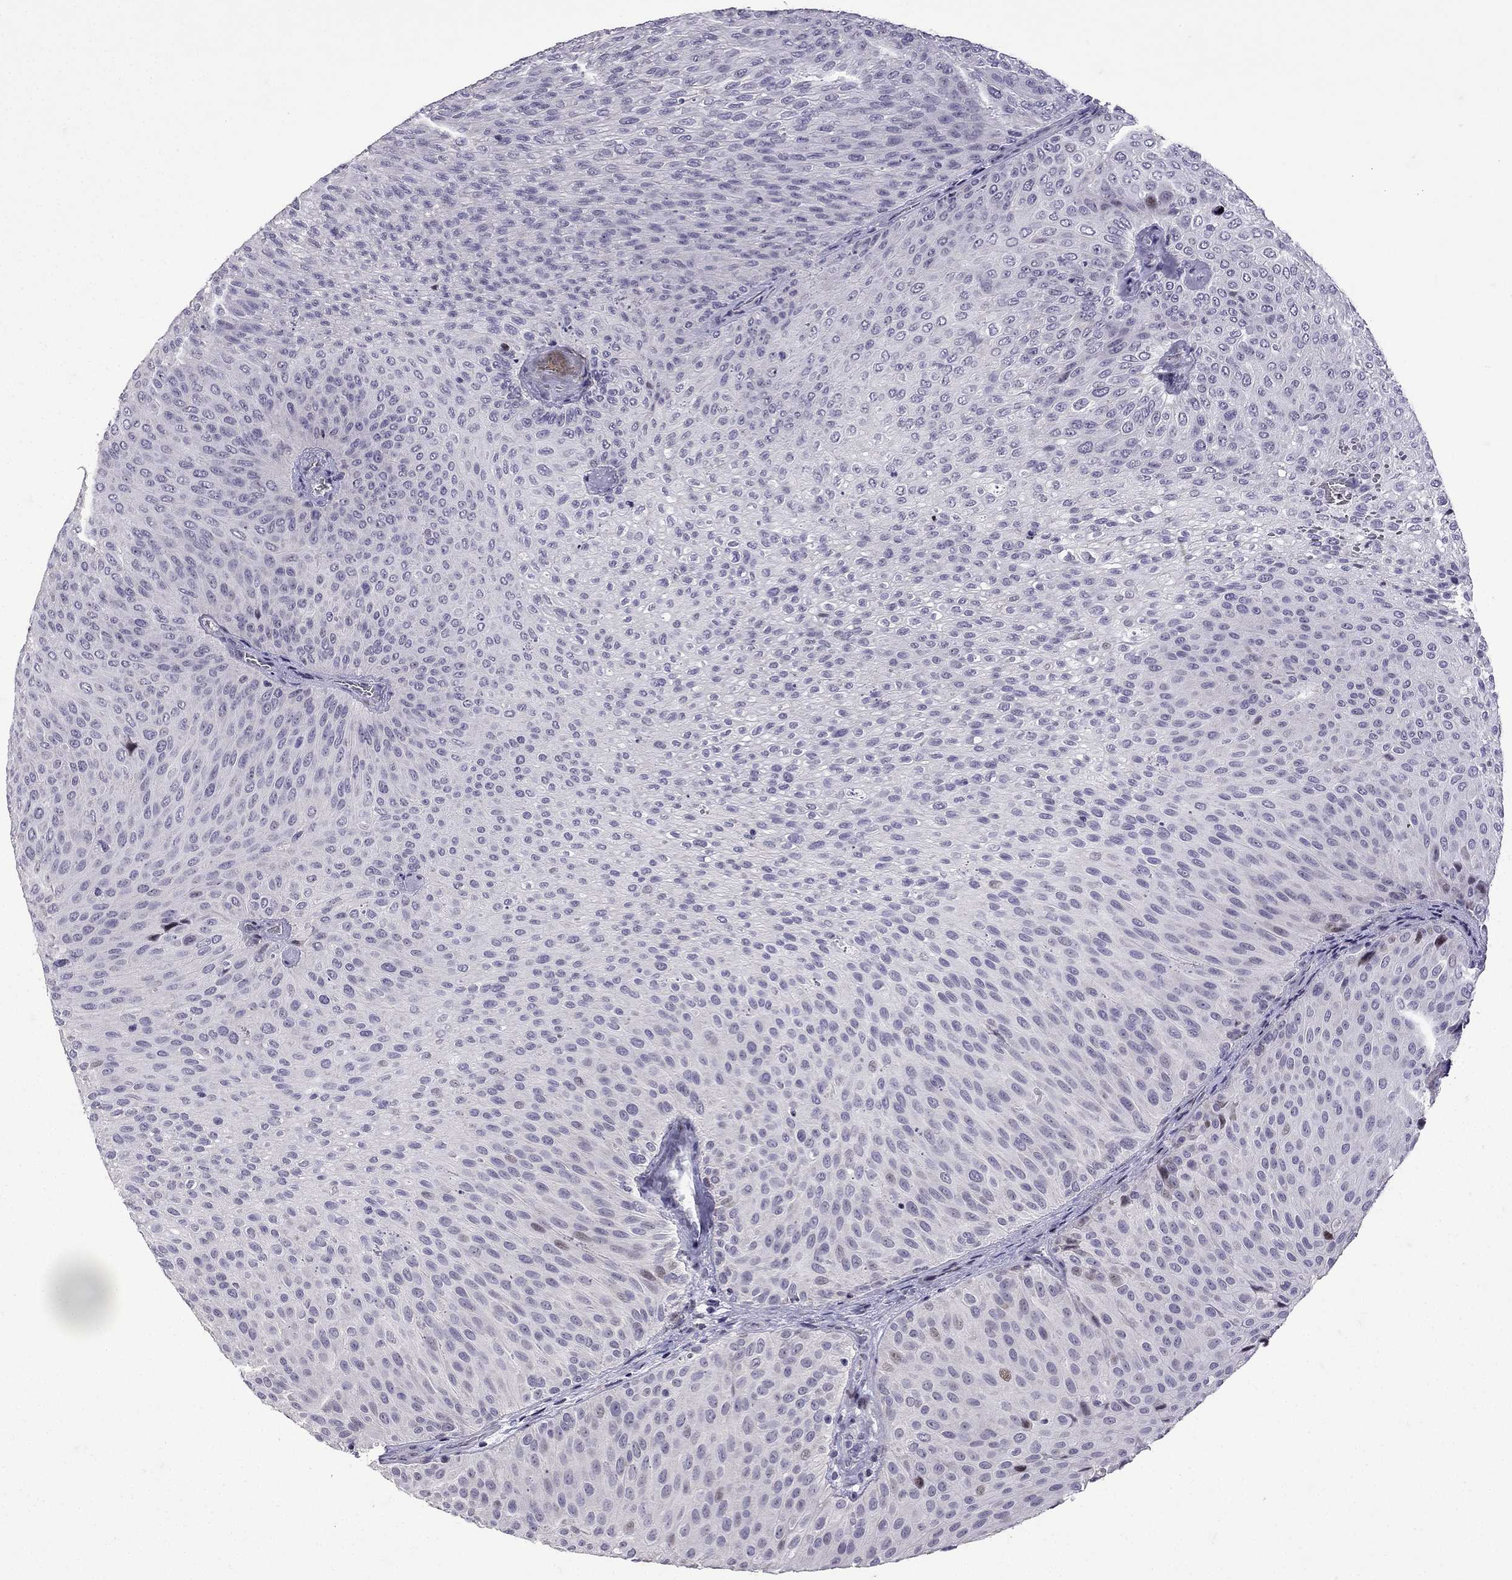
{"staining": {"intensity": "negative", "quantity": "none", "location": "none"}, "tissue": "urothelial cancer", "cell_type": "Tumor cells", "image_type": "cancer", "snomed": [{"axis": "morphology", "description": "Urothelial carcinoma, Low grade"}, {"axis": "topography", "description": "Urinary bladder"}], "caption": "Urothelial carcinoma (low-grade) was stained to show a protein in brown. There is no significant expression in tumor cells.", "gene": "TTN", "patient": {"sex": "male", "age": 78}}